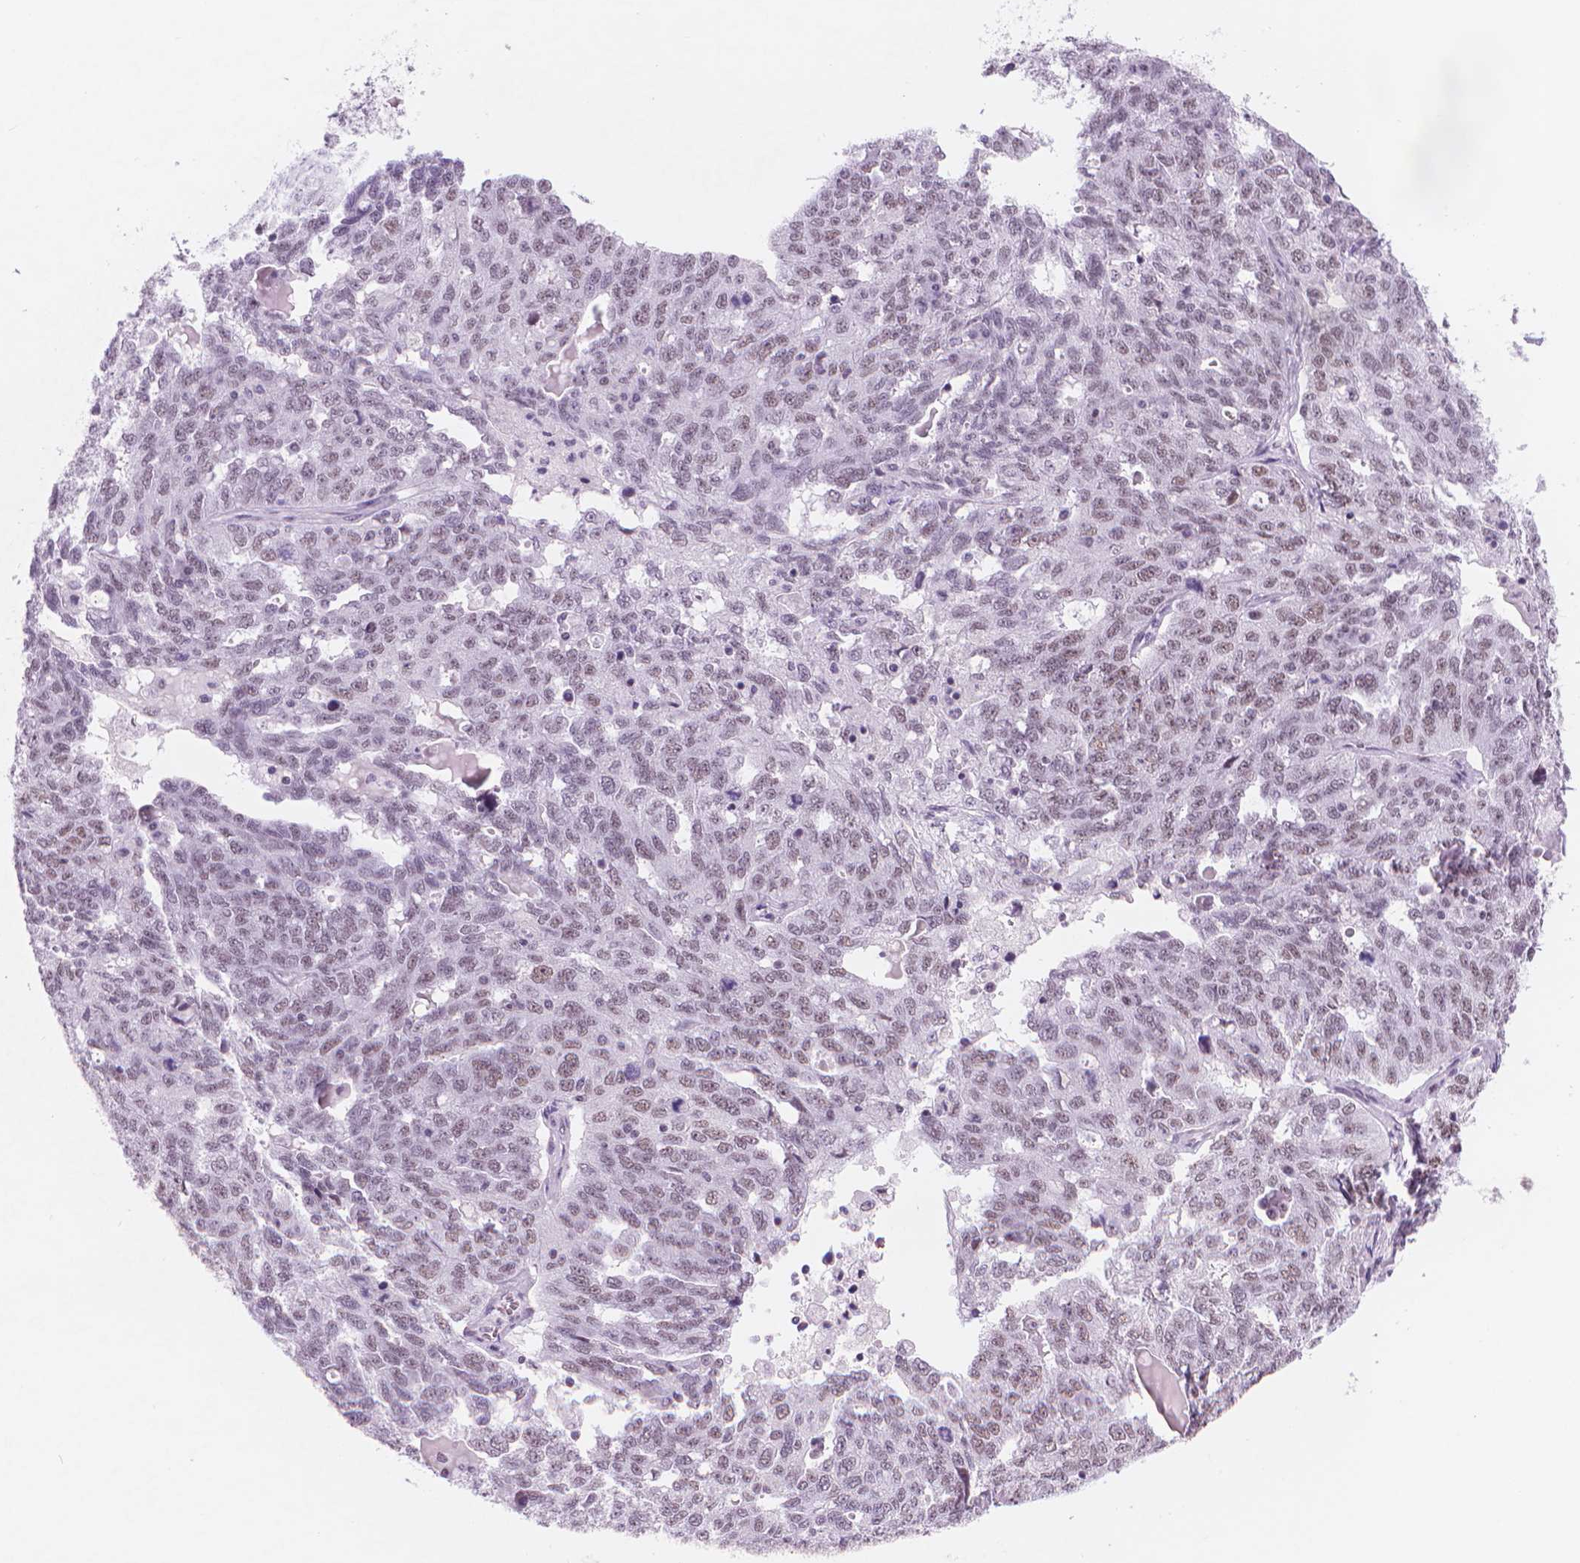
{"staining": {"intensity": "moderate", "quantity": "25%-75%", "location": "nuclear"}, "tissue": "ovarian cancer", "cell_type": "Tumor cells", "image_type": "cancer", "snomed": [{"axis": "morphology", "description": "Cystadenocarcinoma, serous, NOS"}, {"axis": "topography", "description": "Ovary"}], "caption": "There is medium levels of moderate nuclear positivity in tumor cells of ovarian serous cystadenocarcinoma, as demonstrated by immunohistochemical staining (brown color).", "gene": "POLR3D", "patient": {"sex": "female", "age": 71}}